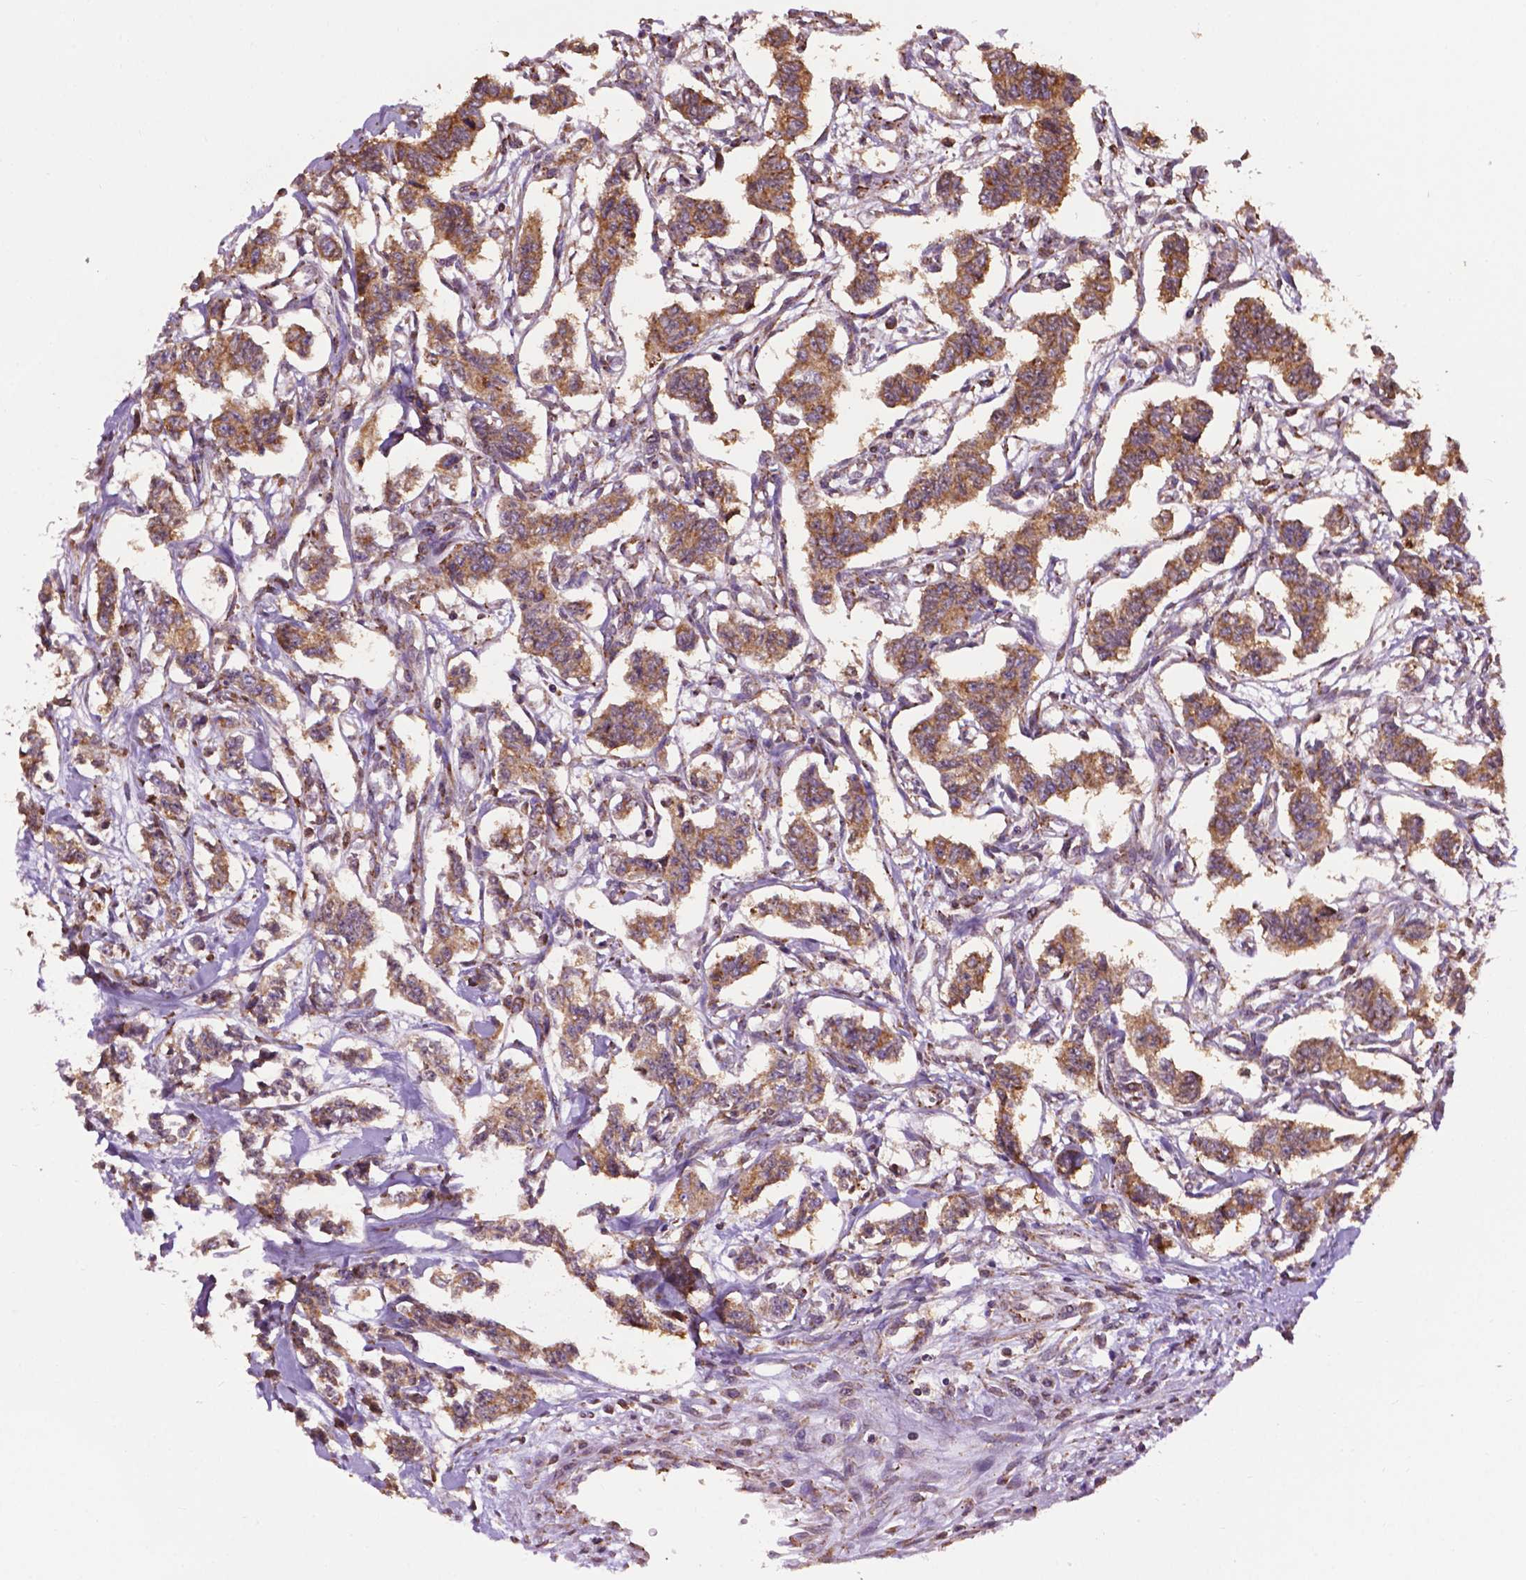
{"staining": {"intensity": "moderate", "quantity": ">75%", "location": "cytoplasmic/membranous"}, "tissue": "carcinoid", "cell_type": "Tumor cells", "image_type": "cancer", "snomed": [{"axis": "morphology", "description": "Carcinoid, malignant, NOS"}, {"axis": "topography", "description": "Kidney"}], "caption": "About >75% of tumor cells in carcinoid exhibit moderate cytoplasmic/membranous protein staining as visualized by brown immunohistochemical staining.", "gene": "GANAB", "patient": {"sex": "female", "age": 41}}